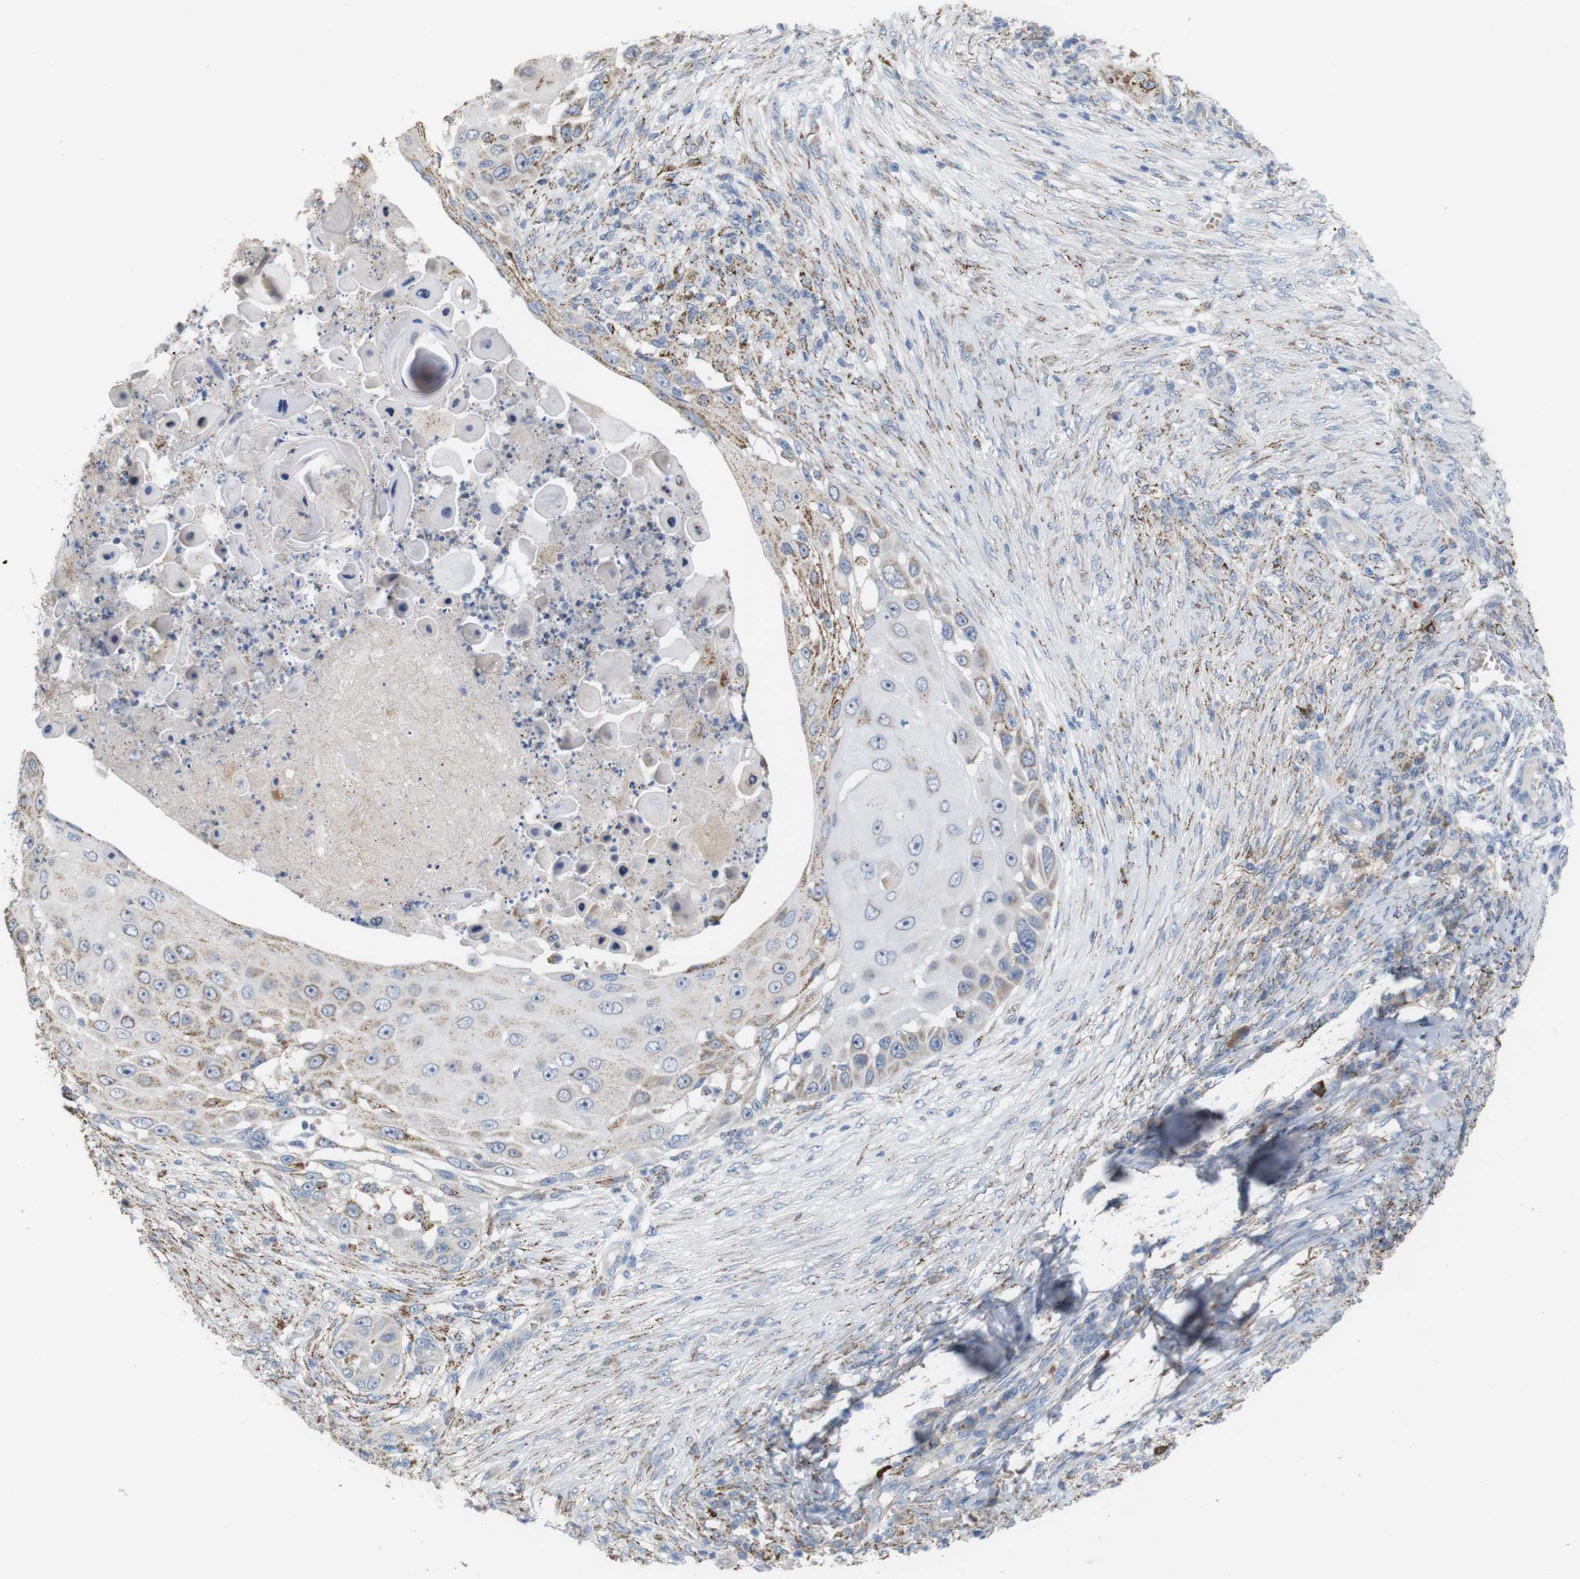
{"staining": {"intensity": "strong", "quantity": "<25%", "location": "cytoplasmic/membranous"}, "tissue": "skin cancer", "cell_type": "Tumor cells", "image_type": "cancer", "snomed": [{"axis": "morphology", "description": "Squamous cell carcinoma, NOS"}, {"axis": "topography", "description": "Skin"}], "caption": "Skin squamous cell carcinoma stained with a brown dye demonstrates strong cytoplasmic/membranous positive staining in about <25% of tumor cells.", "gene": "PTPRR", "patient": {"sex": "female", "age": 44}}